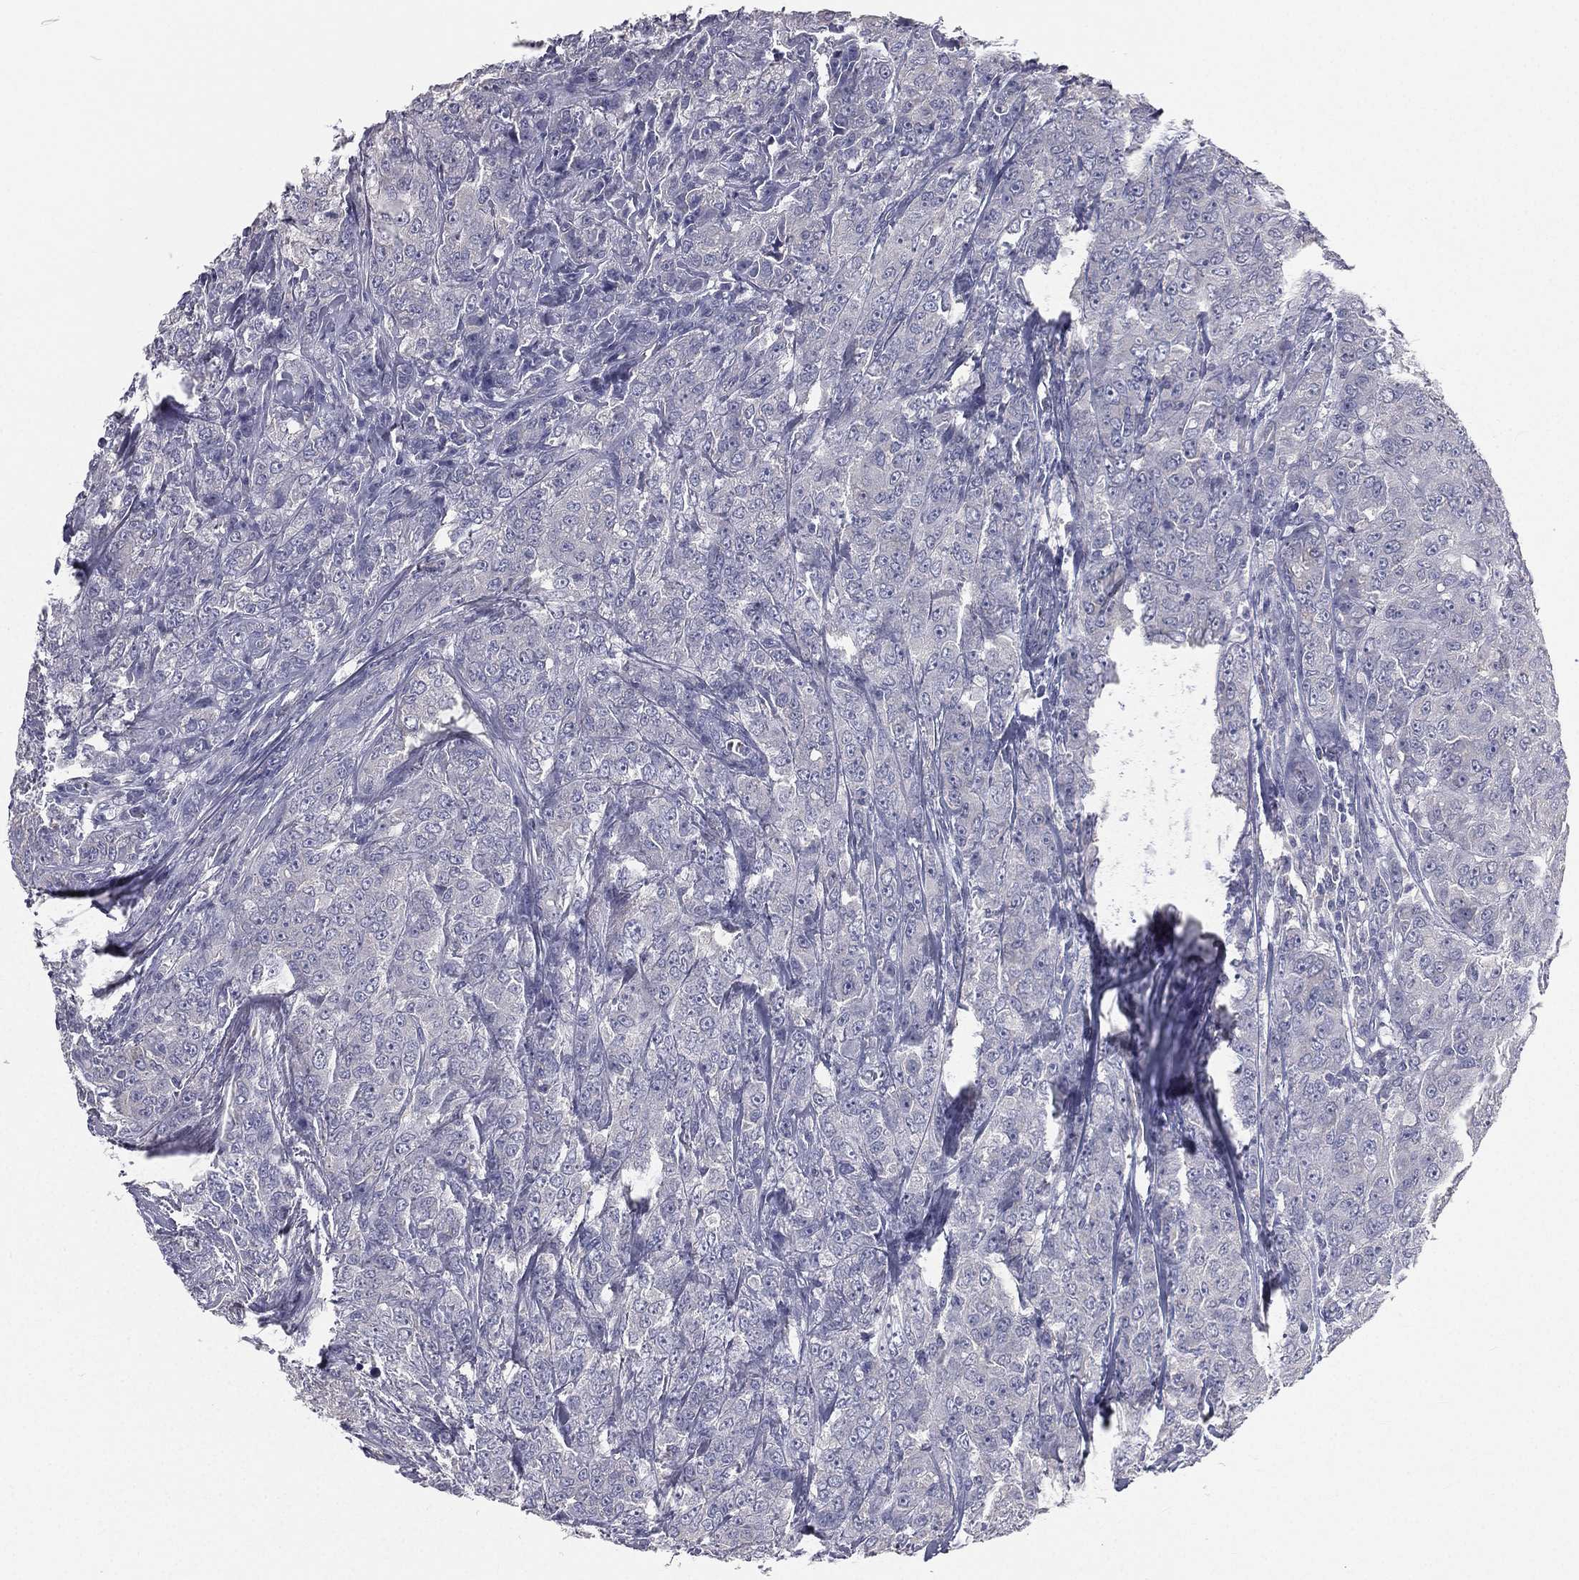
{"staining": {"intensity": "negative", "quantity": "none", "location": "none"}, "tissue": "breast cancer", "cell_type": "Tumor cells", "image_type": "cancer", "snomed": [{"axis": "morphology", "description": "Duct carcinoma"}, {"axis": "topography", "description": "Breast"}], "caption": "Invasive ductal carcinoma (breast) stained for a protein using immunohistochemistry (IHC) shows no positivity tumor cells.", "gene": "MUC13", "patient": {"sex": "female", "age": 43}}